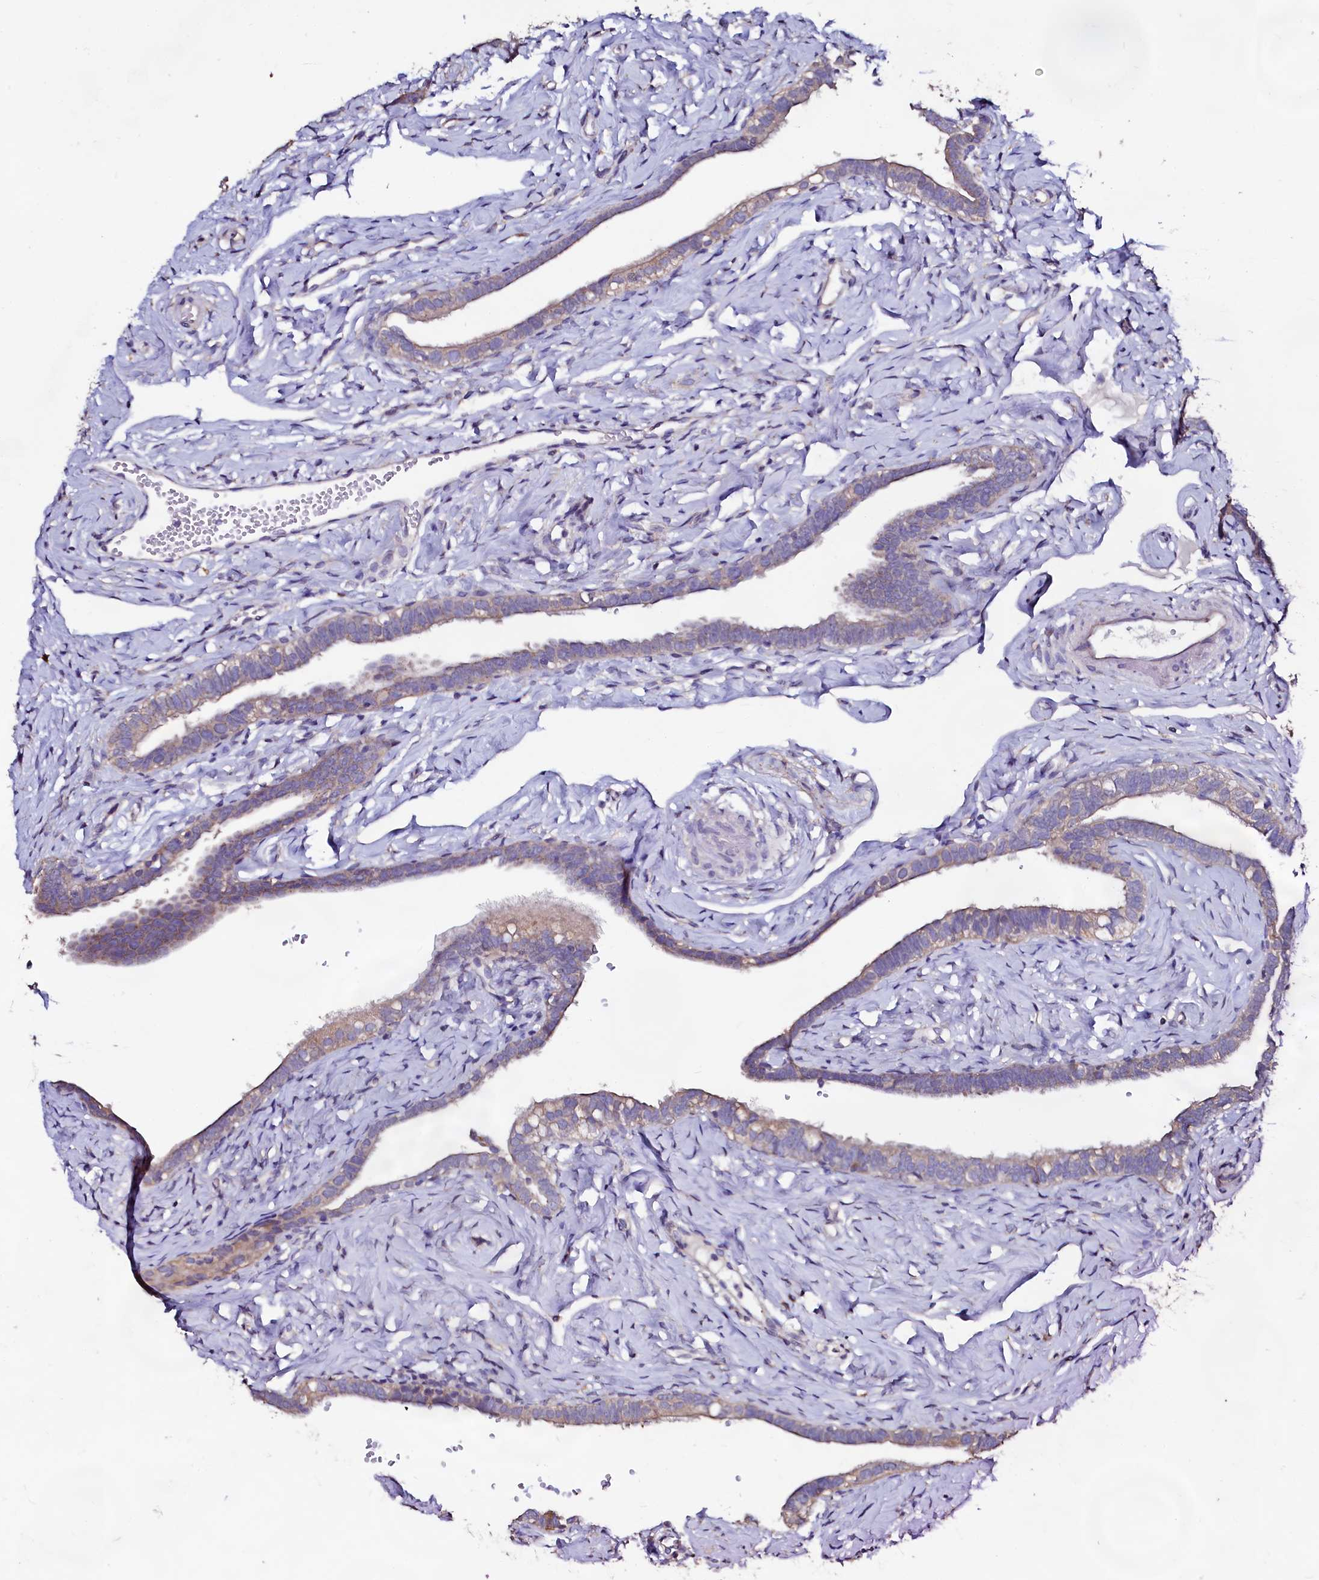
{"staining": {"intensity": "moderate", "quantity": "25%-75%", "location": "cytoplasmic/membranous"}, "tissue": "fallopian tube", "cell_type": "Glandular cells", "image_type": "normal", "snomed": [{"axis": "morphology", "description": "Normal tissue, NOS"}, {"axis": "topography", "description": "Fallopian tube"}], "caption": "Fallopian tube stained for a protein displays moderate cytoplasmic/membranous positivity in glandular cells. (Brightfield microscopy of DAB IHC at high magnification).", "gene": "USPL1", "patient": {"sex": "female", "age": 66}}